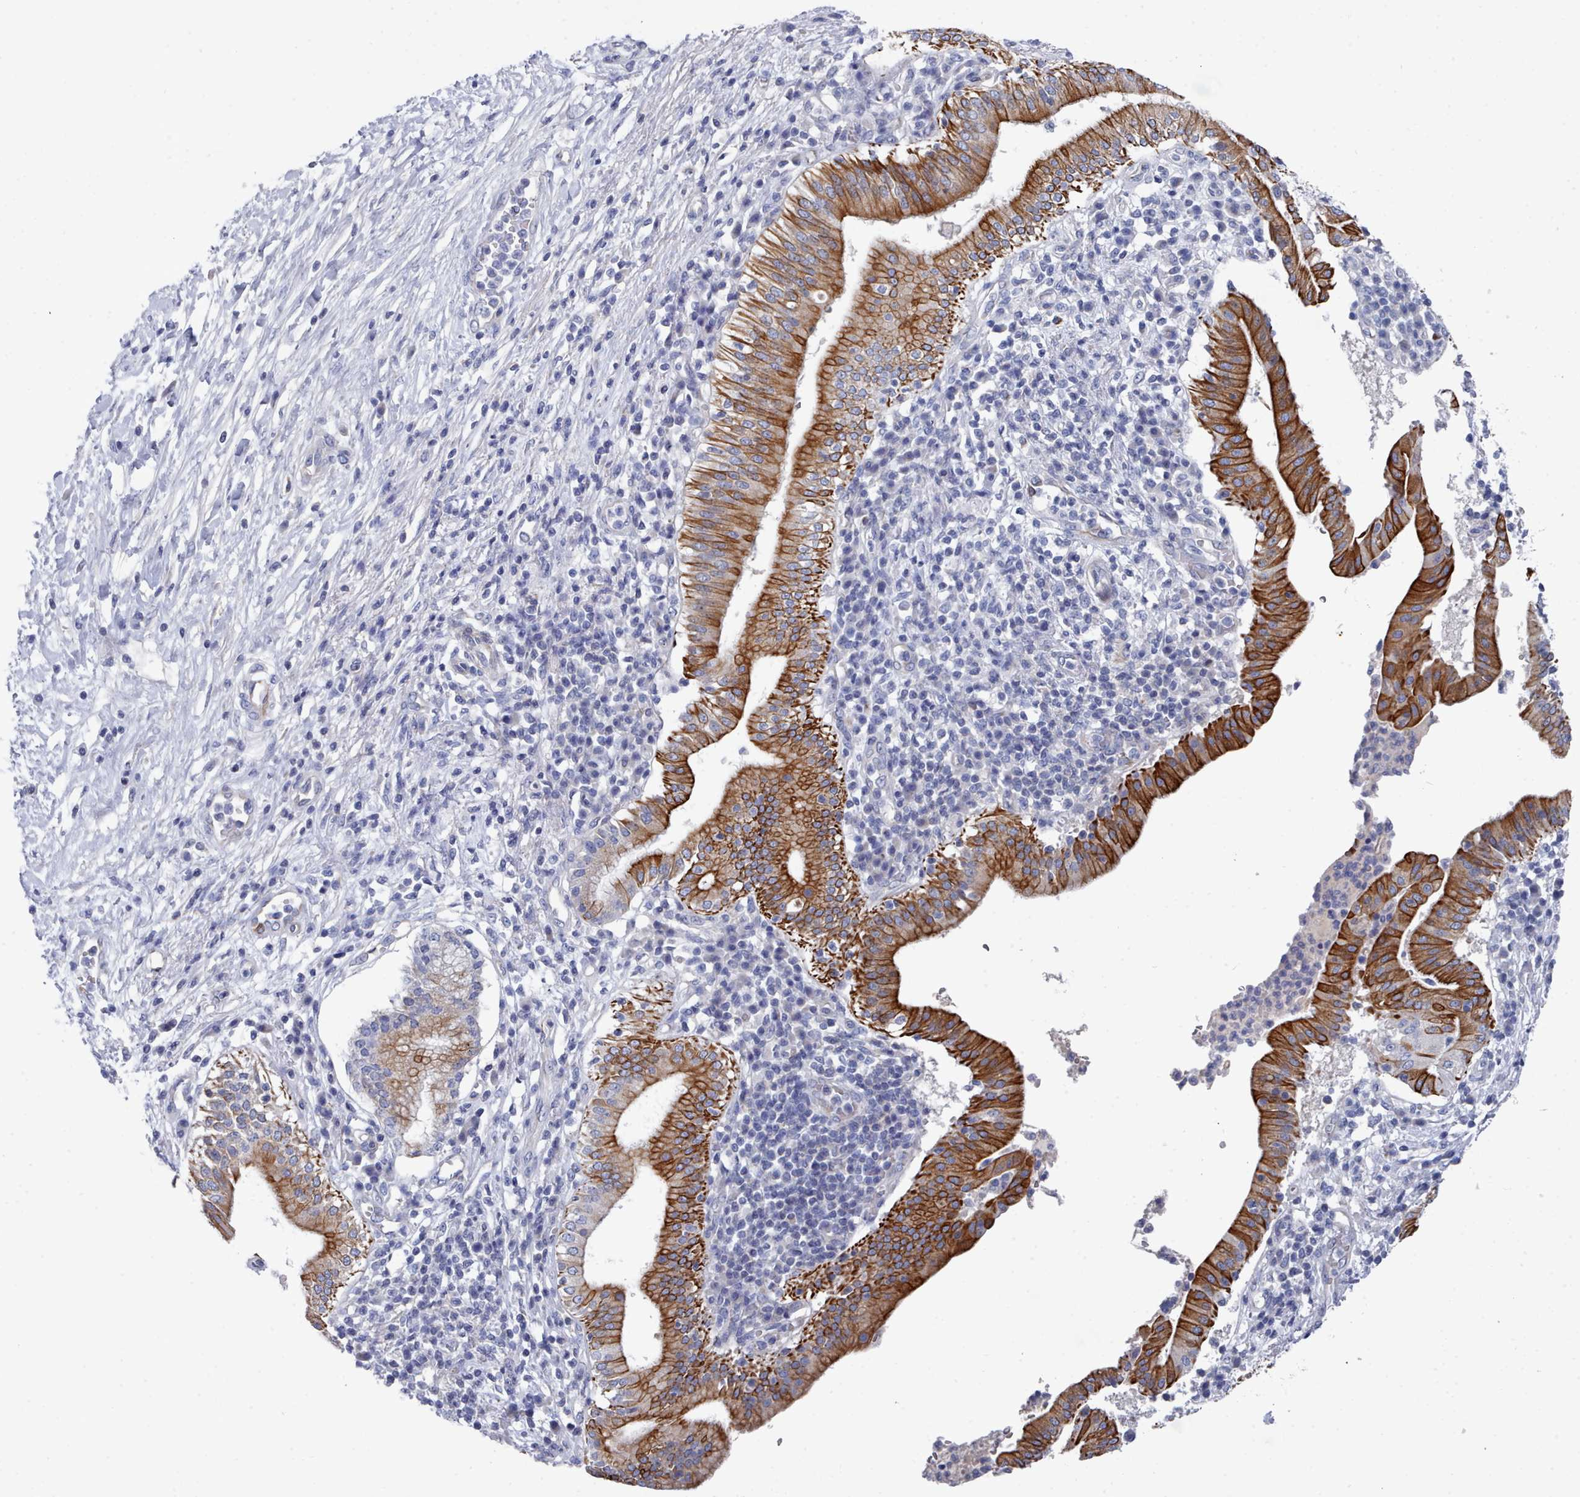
{"staining": {"intensity": "strong", "quantity": "25%-75%", "location": "cytoplasmic/membranous"}, "tissue": "pancreatic cancer", "cell_type": "Tumor cells", "image_type": "cancer", "snomed": [{"axis": "morphology", "description": "Adenocarcinoma, NOS"}, {"axis": "topography", "description": "Pancreas"}], "caption": "Adenocarcinoma (pancreatic) was stained to show a protein in brown. There is high levels of strong cytoplasmic/membranous expression in about 25%-75% of tumor cells. (DAB IHC, brown staining for protein, blue staining for nuclei).", "gene": "PDE4C", "patient": {"sex": "male", "age": 68}}